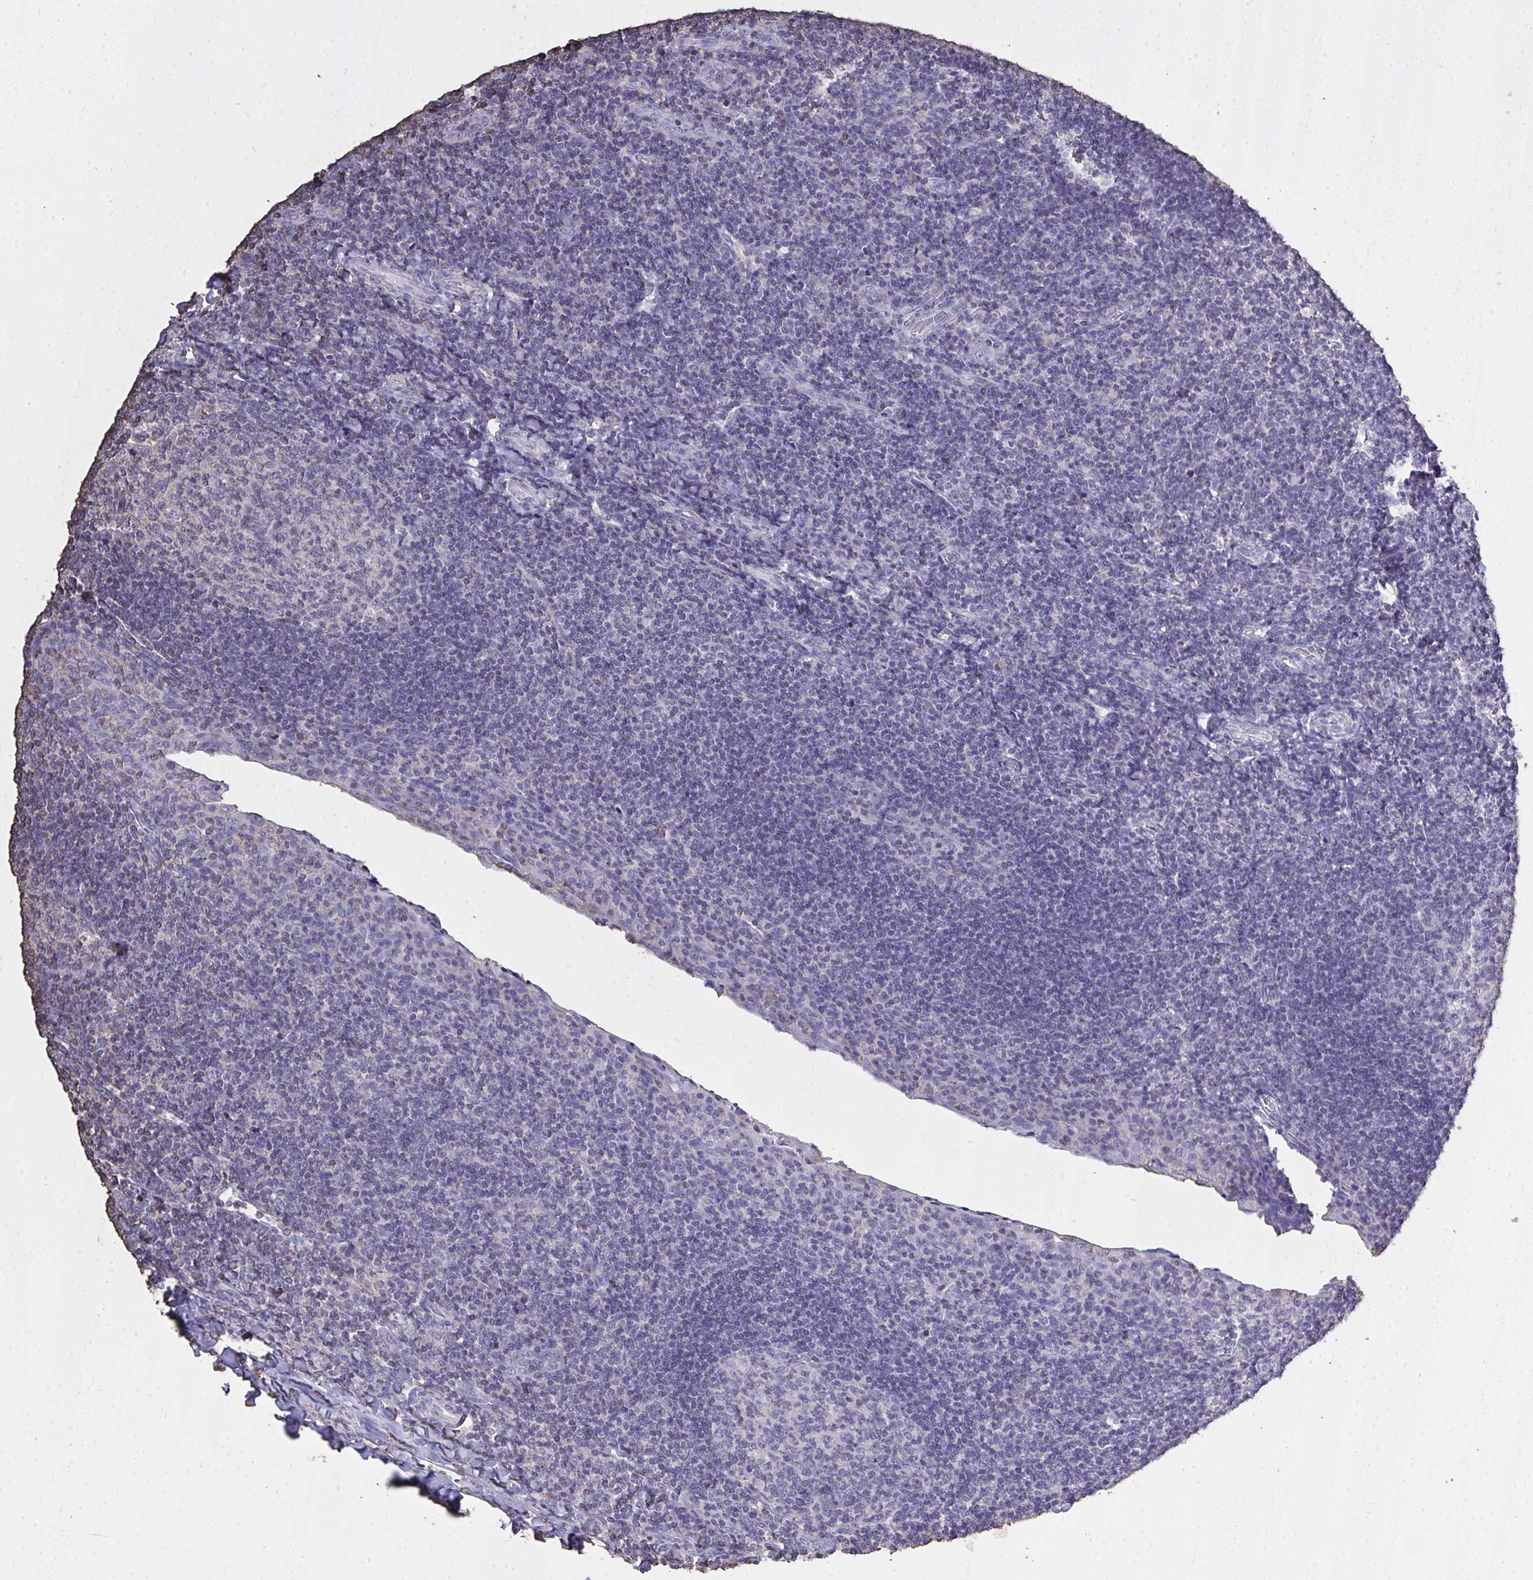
{"staining": {"intensity": "negative", "quantity": "none", "location": "none"}, "tissue": "tonsil", "cell_type": "Germinal center cells", "image_type": "normal", "snomed": [{"axis": "morphology", "description": "Normal tissue, NOS"}, {"axis": "topography", "description": "Tonsil"}], "caption": "Immunohistochemistry (IHC) of unremarkable human tonsil reveals no expression in germinal center cells.", "gene": "IL23R", "patient": {"sex": "male", "age": 17}}